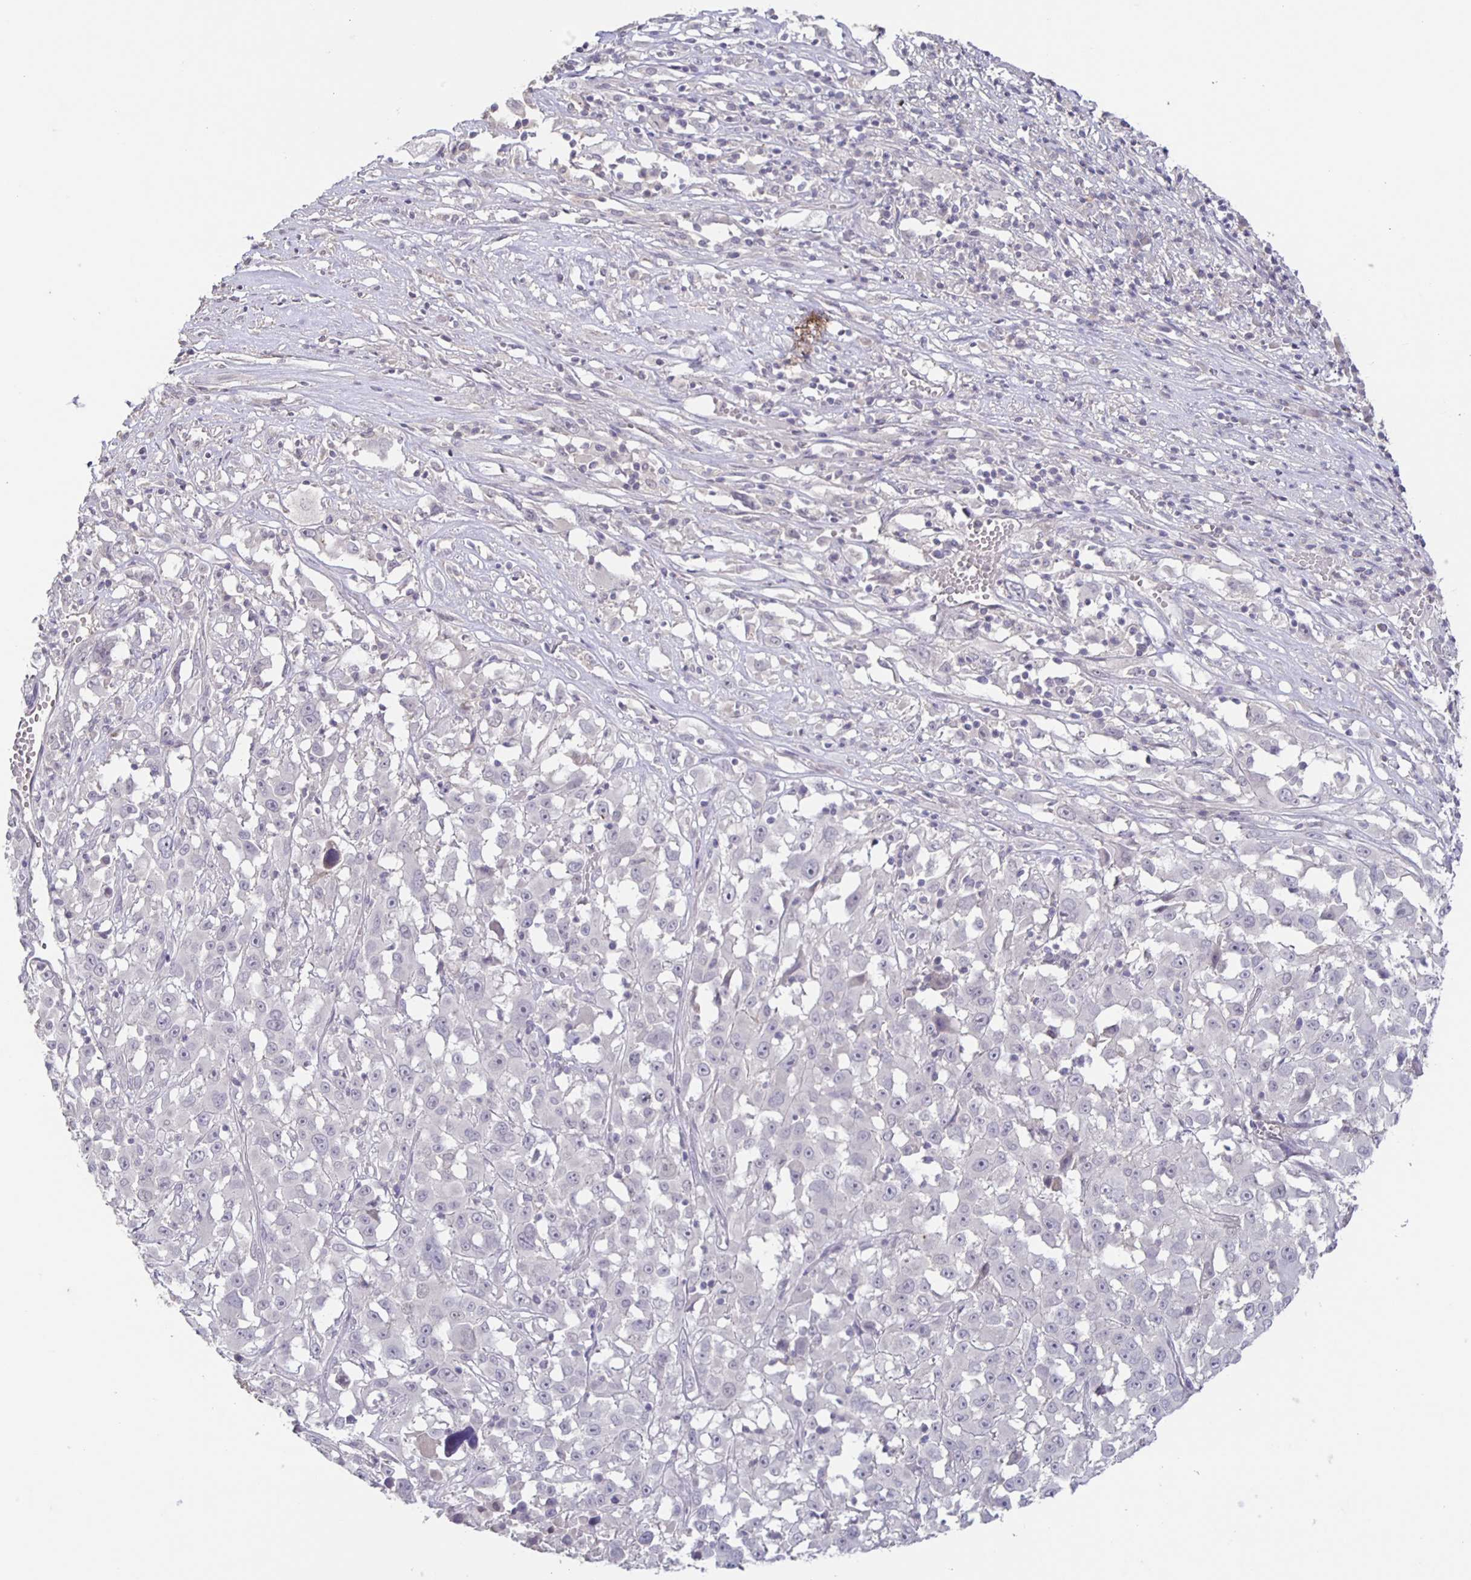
{"staining": {"intensity": "negative", "quantity": "none", "location": "none"}, "tissue": "melanoma", "cell_type": "Tumor cells", "image_type": "cancer", "snomed": [{"axis": "morphology", "description": "Malignant melanoma, Metastatic site"}, {"axis": "topography", "description": "Soft tissue"}], "caption": "Immunohistochemical staining of human malignant melanoma (metastatic site) exhibits no significant positivity in tumor cells.", "gene": "INSL5", "patient": {"sex": "male", "age": 50}}